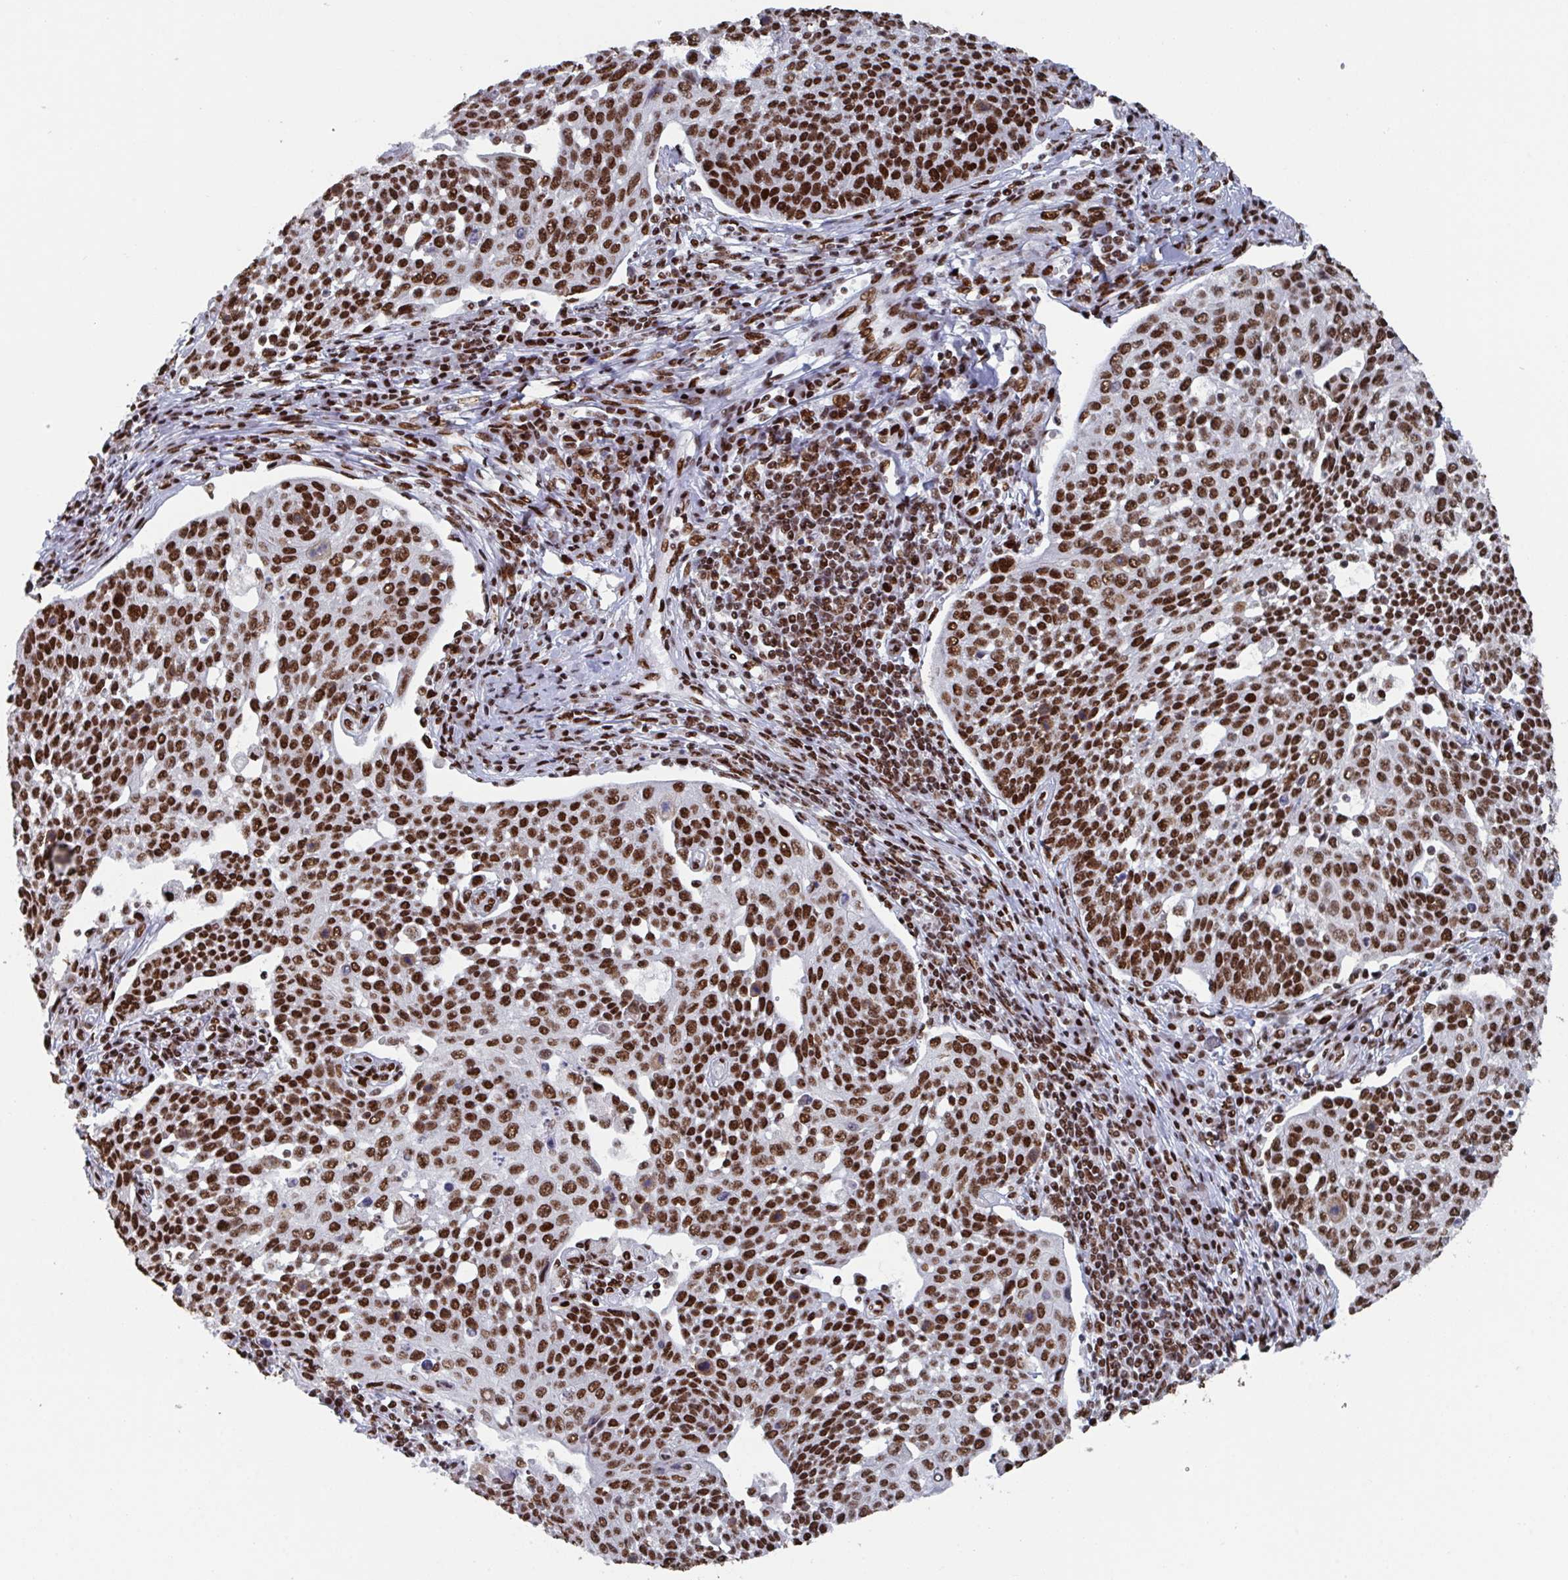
{"staining": {"intensity": "strong", "quantity": ">75%", "location": "nuclear"}, "tissue": "cervical cancer", "cell_type": "Tumor cells", "image_type": "cancer", "snomed": [{"axis": "morphology", "description": "Squamous cell carcinoma, NOS"}, {"axis": "topography", "description": "Cervix"}], "caption": "Tumor cells display high levels of strong nuclear staining in approximately >75% of cells in human cervical cancer.", "gene": "ZNF607", "patient": {"sex": "female", "age": 34}}